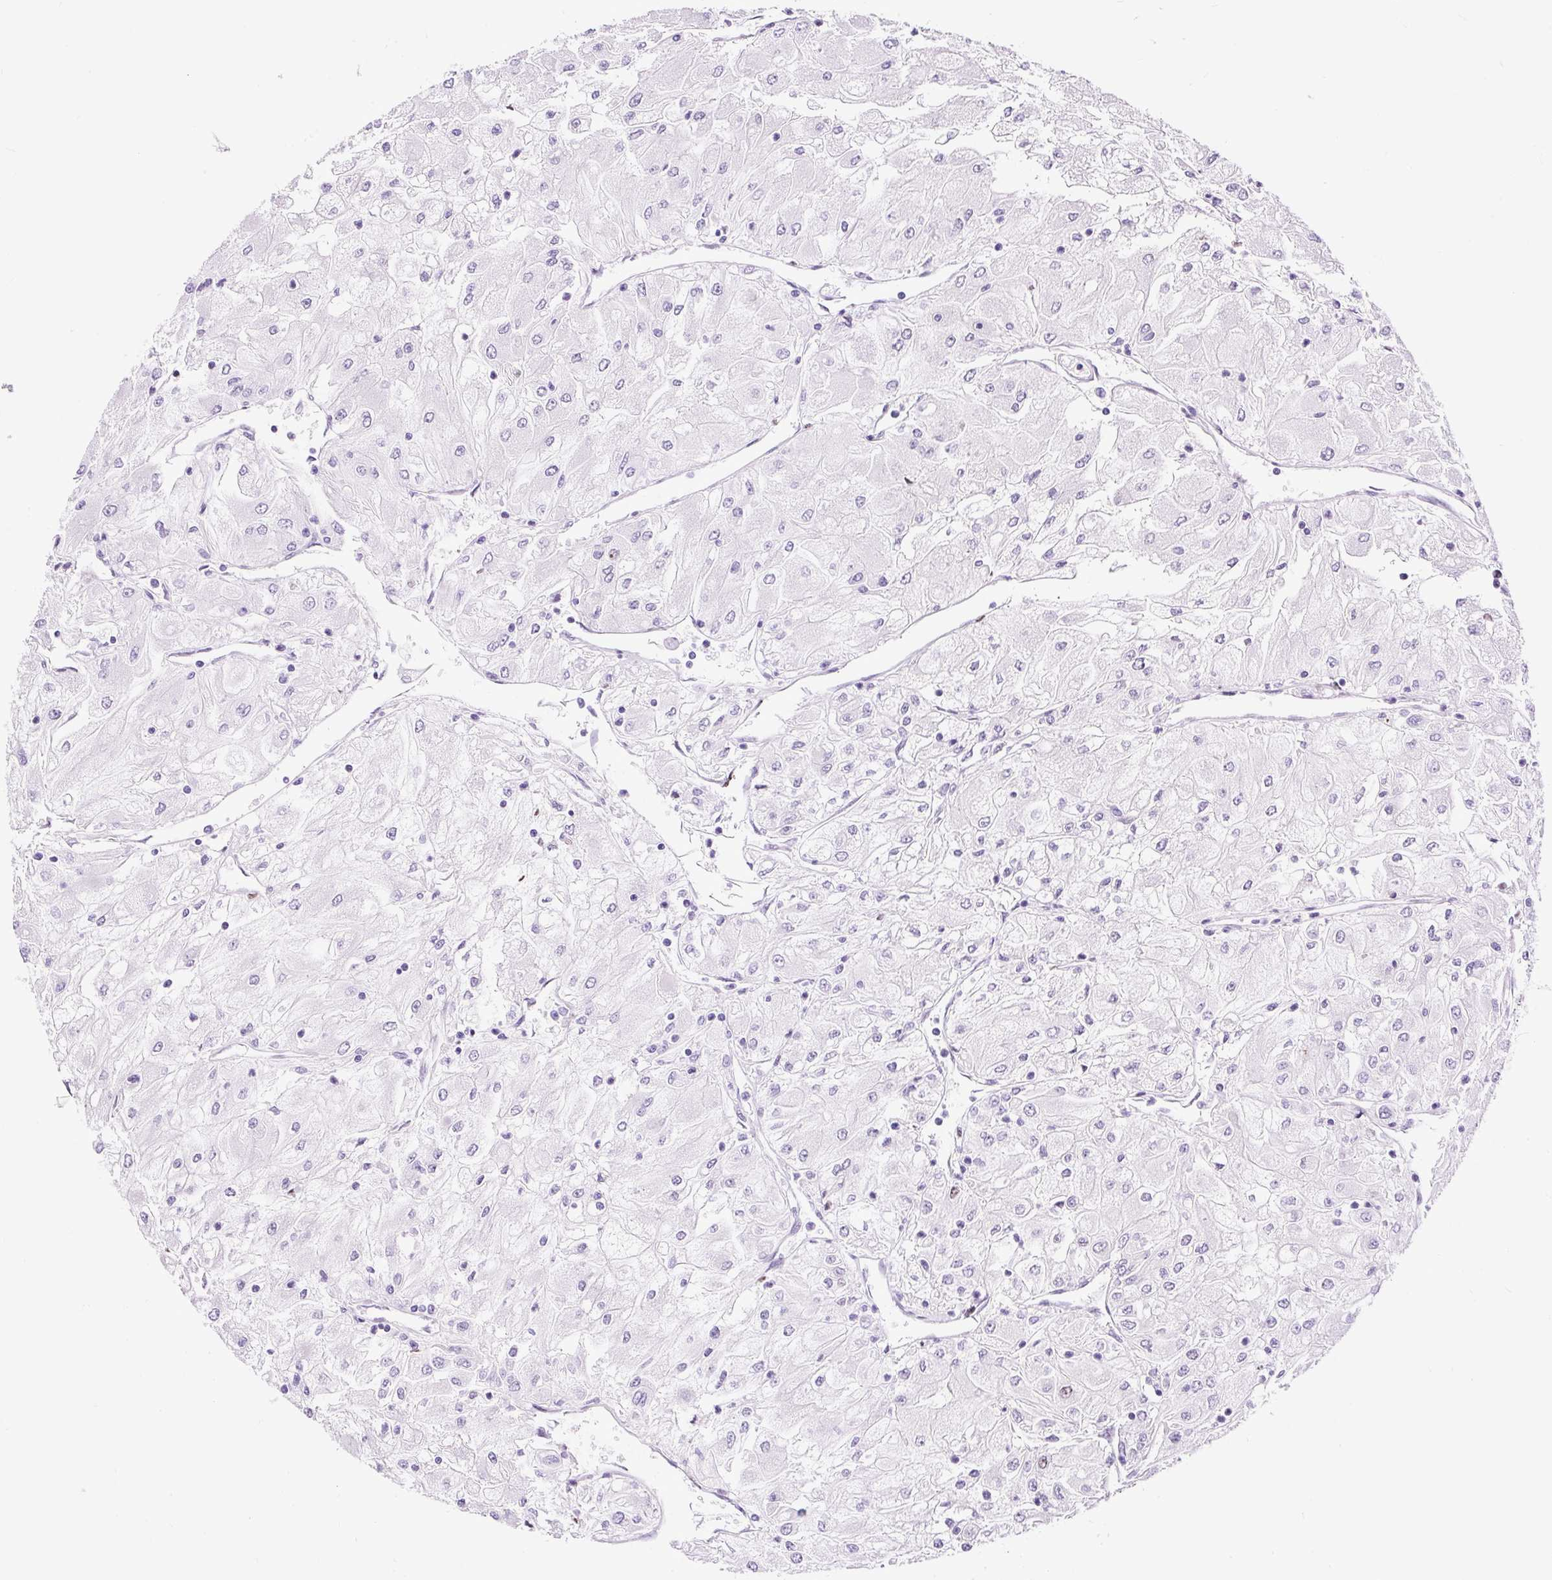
{"staining": {"intensity": "negative", "quantity": "none", "location": "none"}, "tissue": "renal cancer", "cell_type": "Tumor cells", "image_type": "cancer", "snomed": [{"axis": "morphology", "description": "Adenocarcinoma, NOS"}, {"axis": "topography", "description": "Kidney"}], "caption": "The image demonstrates no significant expression in tumor cells of renal adenocarcinoma.", "gene": "RACGAP1", "patient": {"sex": "male", "age": 80}}